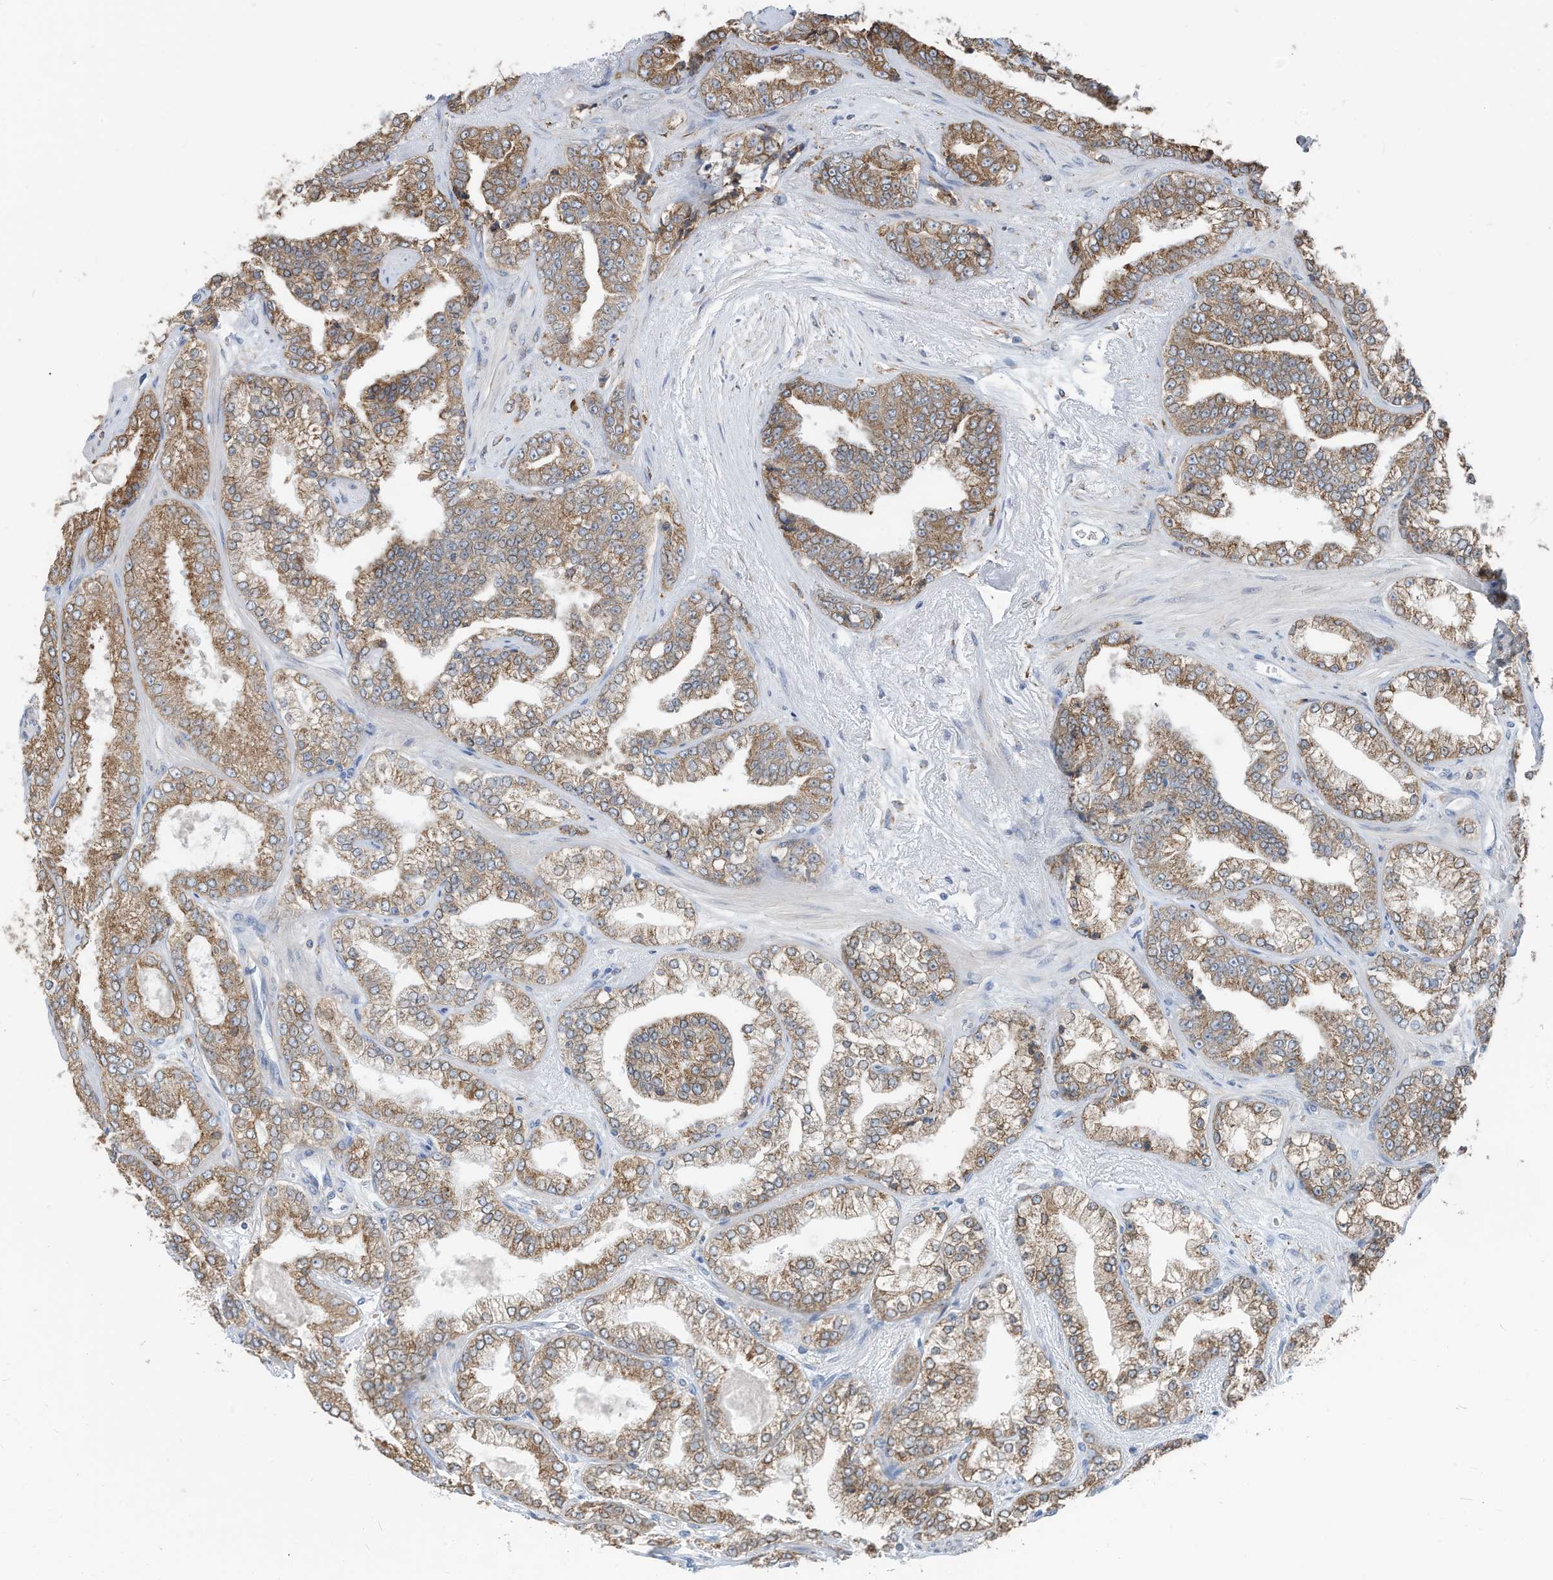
{"staining": {"intensity": "moderate", "quantity": ">75%", "location": "cytoplasmic/membranous"}, "tissue": "prostate cancer", "cell_type": "Tumor cells", "image_type": "cancer", "snomed": [{"axis": "morphology", "description": "Adenocarcinoma, High grade"}, {"axis": "topography", "description": "Prostate"}], "caption": "Protein analysis of prostate adenocarcinoma (high-grade) tissue shows moderate cytoplasmic/membranous expression in about >75% of tumor cells. (DAB = brown stain, brightfield microscopy at high magnification).", "gene": "ZNF354C", "patient": {"sex": "male", "age": 71}}